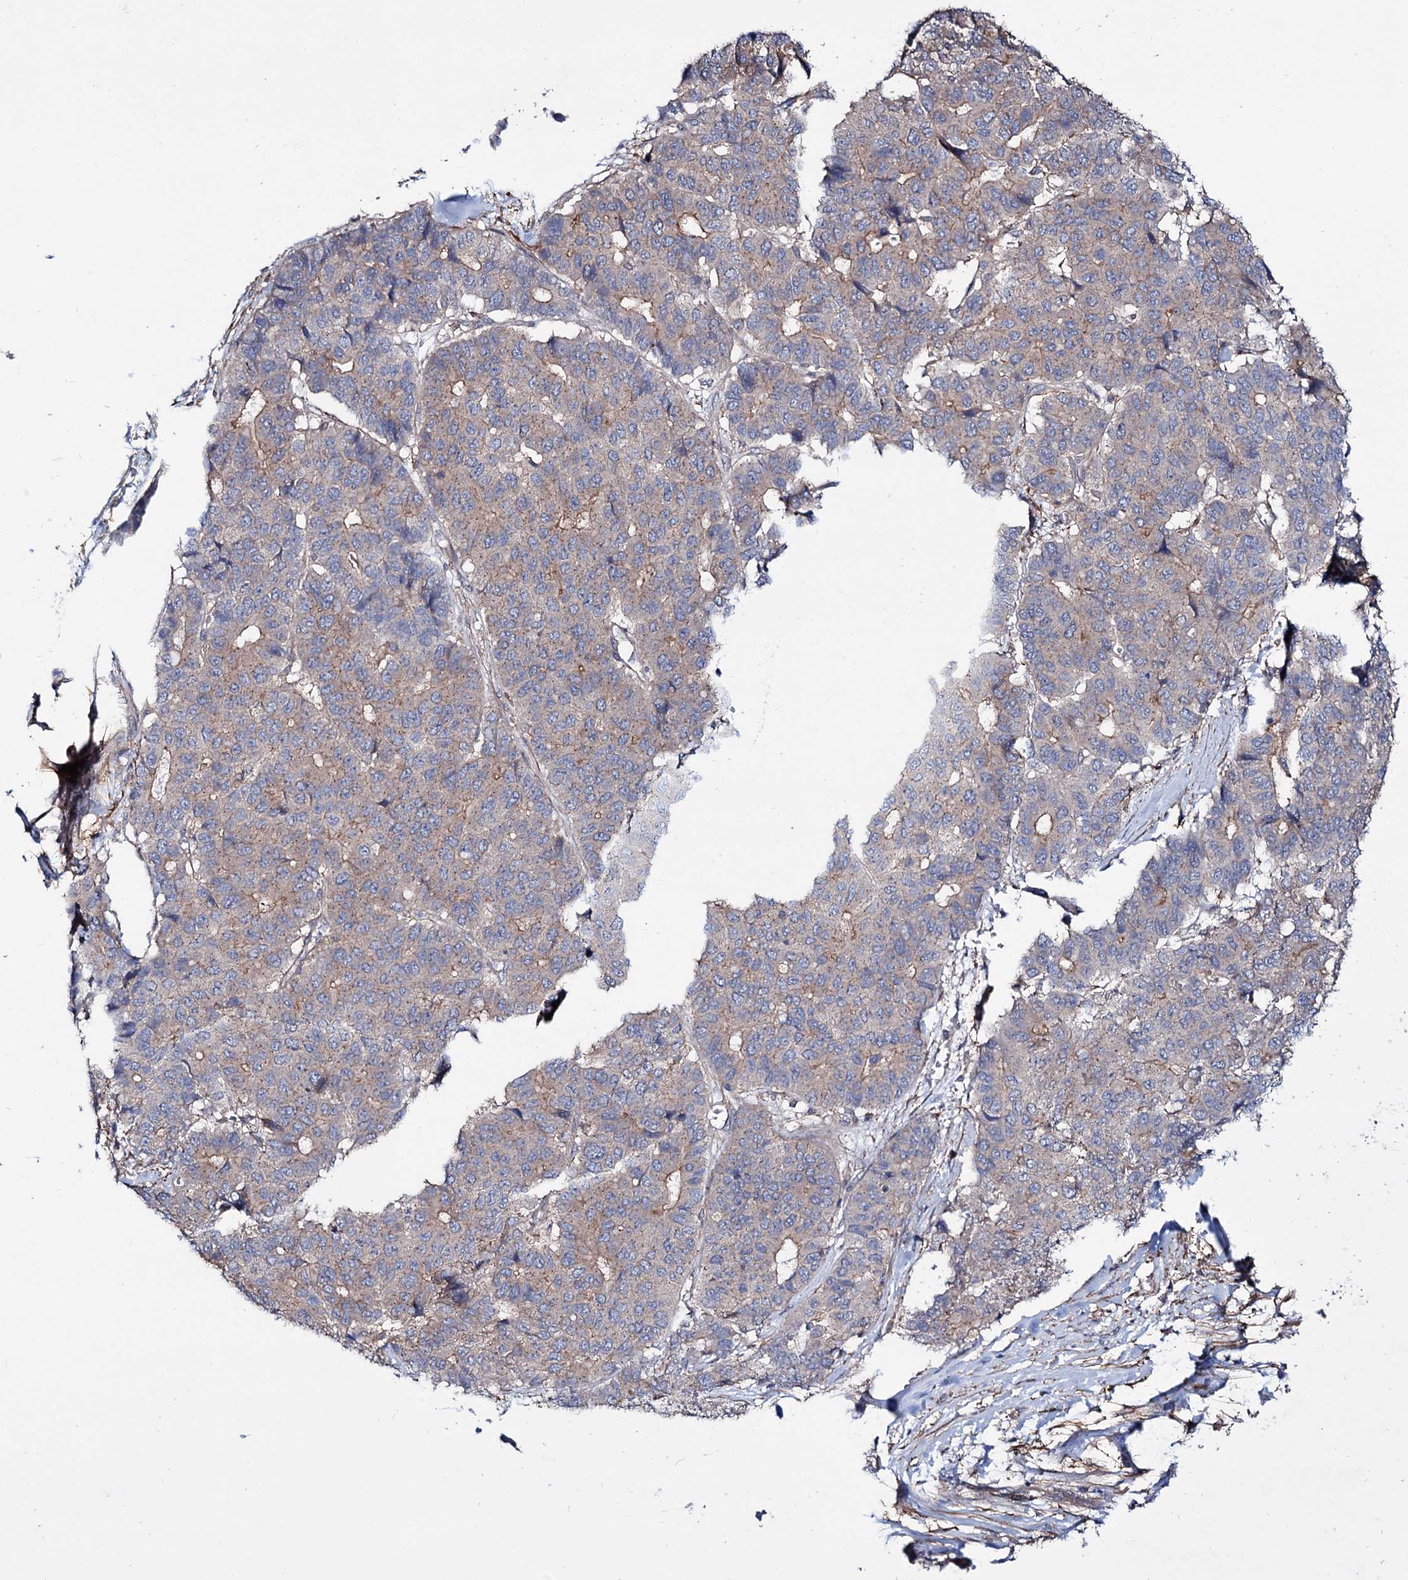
{"staining": {"intensity": "weak", "quantity": ">75%", "location": "cytoplasmic/membranous"}, "tissue": "pancreatic cancer", "cell_type": "Tumor cells", "image_type": "cancer", "snomed": [{"axis": "morphology", "description": "Adenocarcinoma, NOS"}, {"axis": "topography", "description": "Pancreas"}], "caption": "Pancreatic cancer was stained to show a protein in brown. There is low levels of weak cytoplasmic/membranous positivity in approximately >75% of tumor cells.", "gene": "SEC24A", "patient": {"sex": "male", "age": 50}}